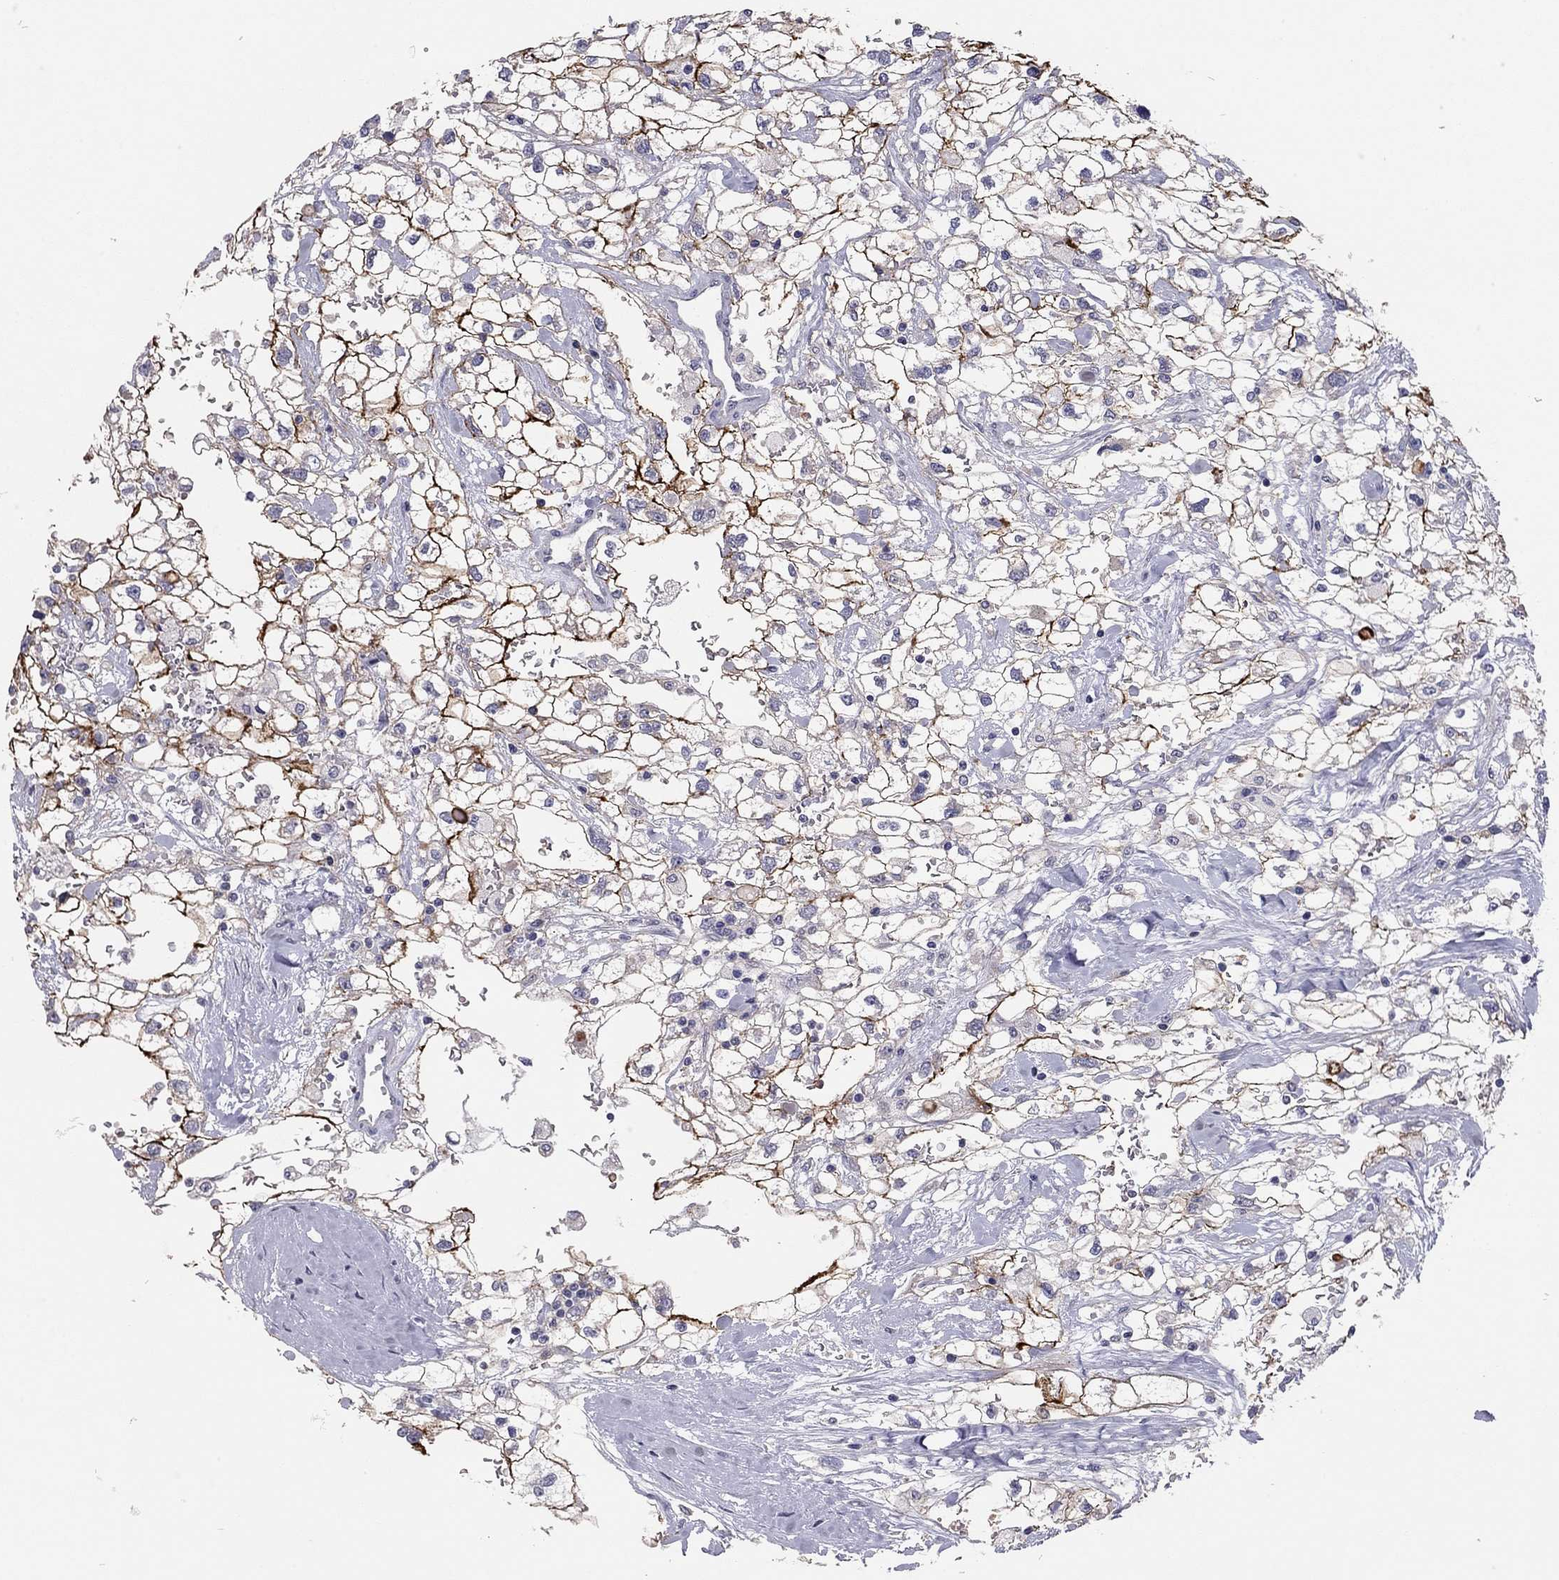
{"staining": {"intensity": "strong", "quantity": ">75%", "location": "cytoplasmic/membranous"}, "tissue": "renal cancer", "cell_type": "Tumor cells", "image_type": "cancer", "snomed": [{"axis": "morphology", "description": "Adenocarcinoma, NOS"}, {"axis": "topography", "description": "Kidney"}], "caption": "Protein staining of renal cancer tissue shows strong cytoplasmic/membranous expression in approximately >75% of tumor cells. The protein is shown in brown color, while the nuclei are stained blue.", "gene": "SCARB1", "patient": {"sex": "male", "age": 59}}